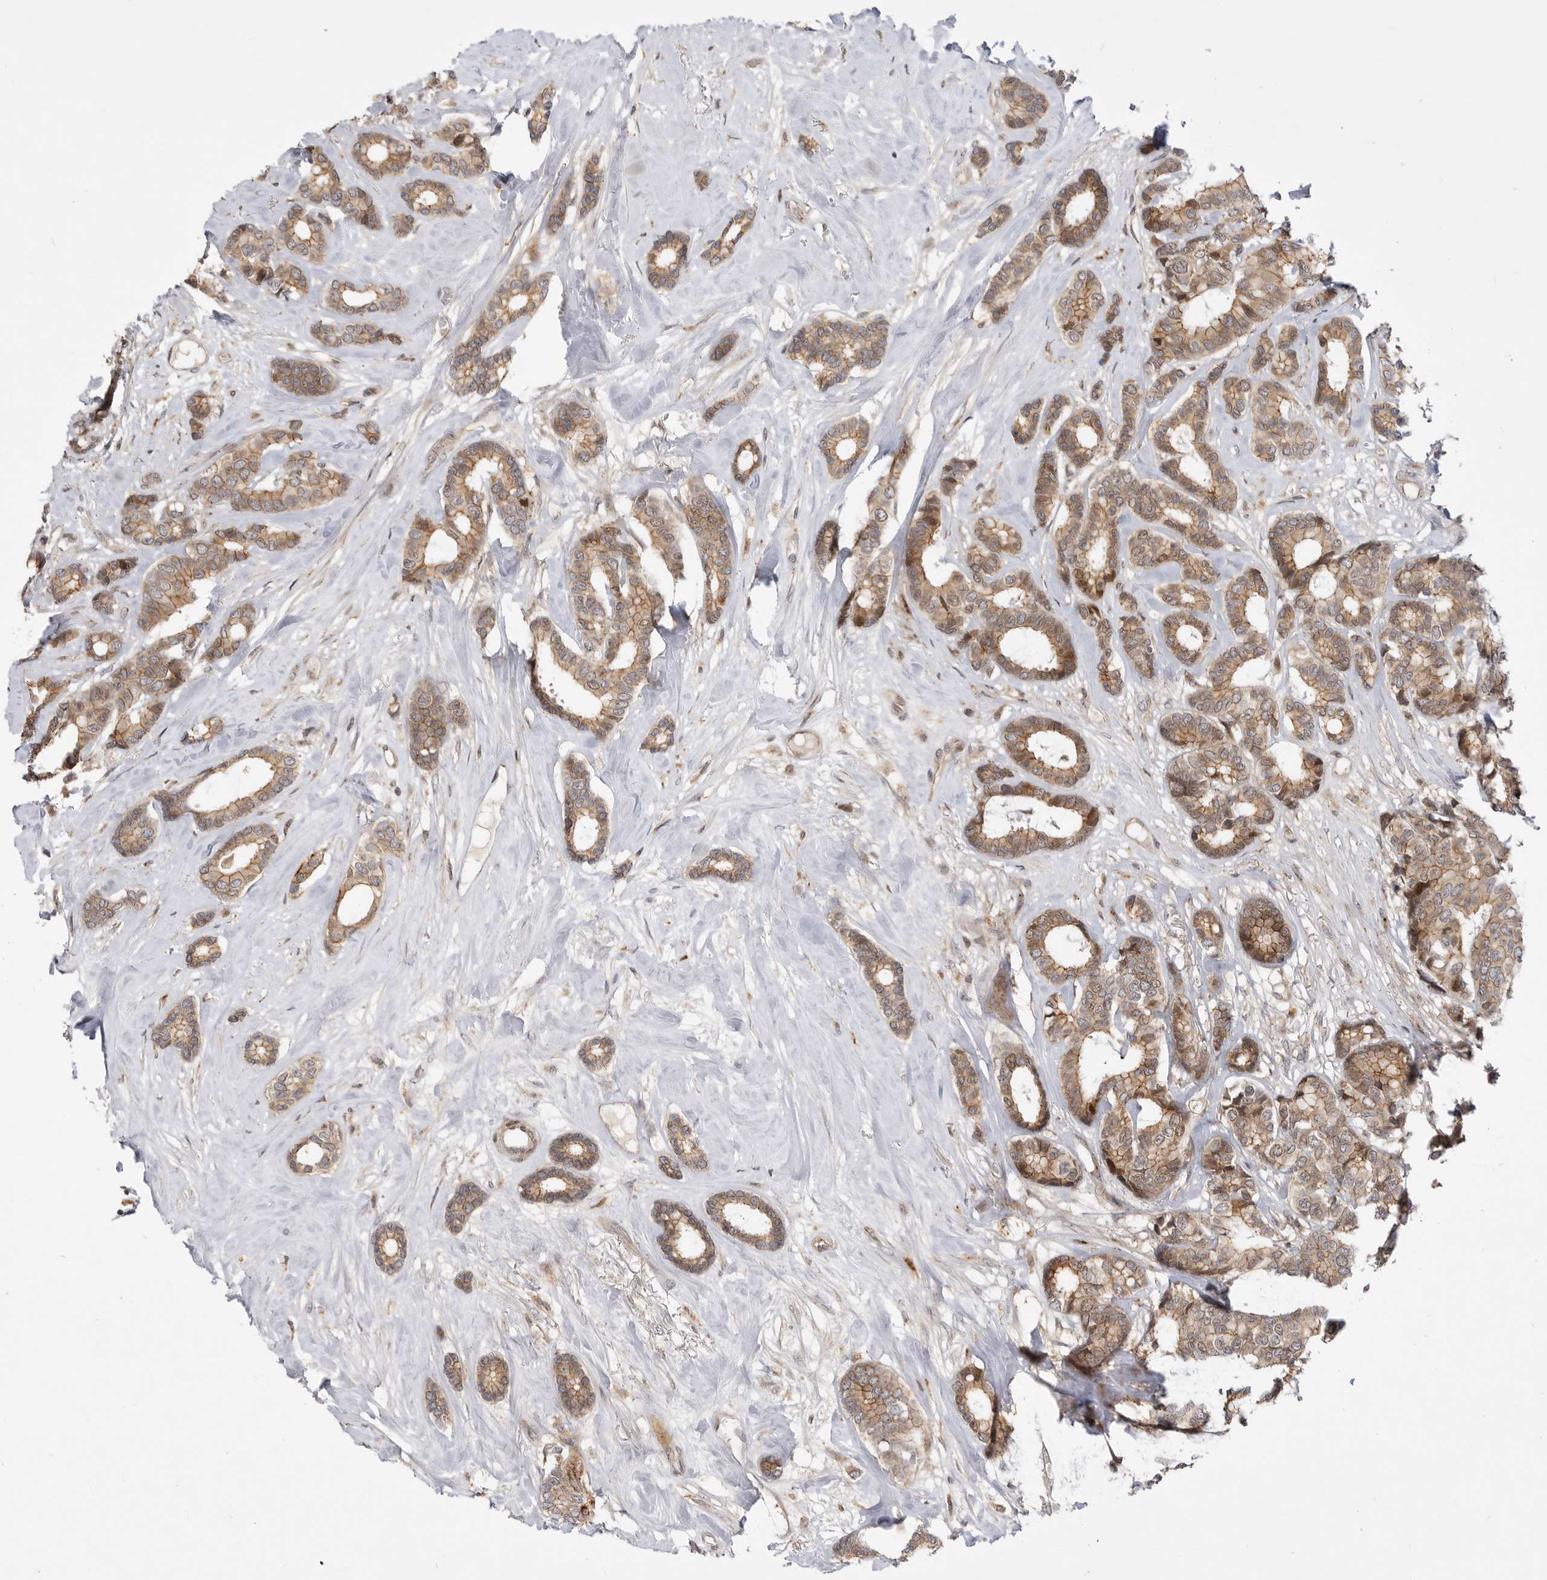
{"staining": {"intensity": "moderate", "quantity": ">75%", "location": "cytoplasmic/membranous"}, "tissue": "breast cancer", "cell_type": "Tumor cells", "image_type": "cancer", "snomed": [{"axis": "morphology", "description": "Duct carcinoma"}, {"axis": "topography", "description": "Breast"}], "caption": "IHC histopathology image of neoplastic tissue: breast cancer (intraductal carcinoma) stained using IHC displays medium levels of moderate protein expression localized specifically in the cytoplasmic/membranous of tumor cells, appearing as a cytoplasmic/membranous brown color.", "gene": "CSNK1G3", "patient": {"sex": "female", "age": 87}}